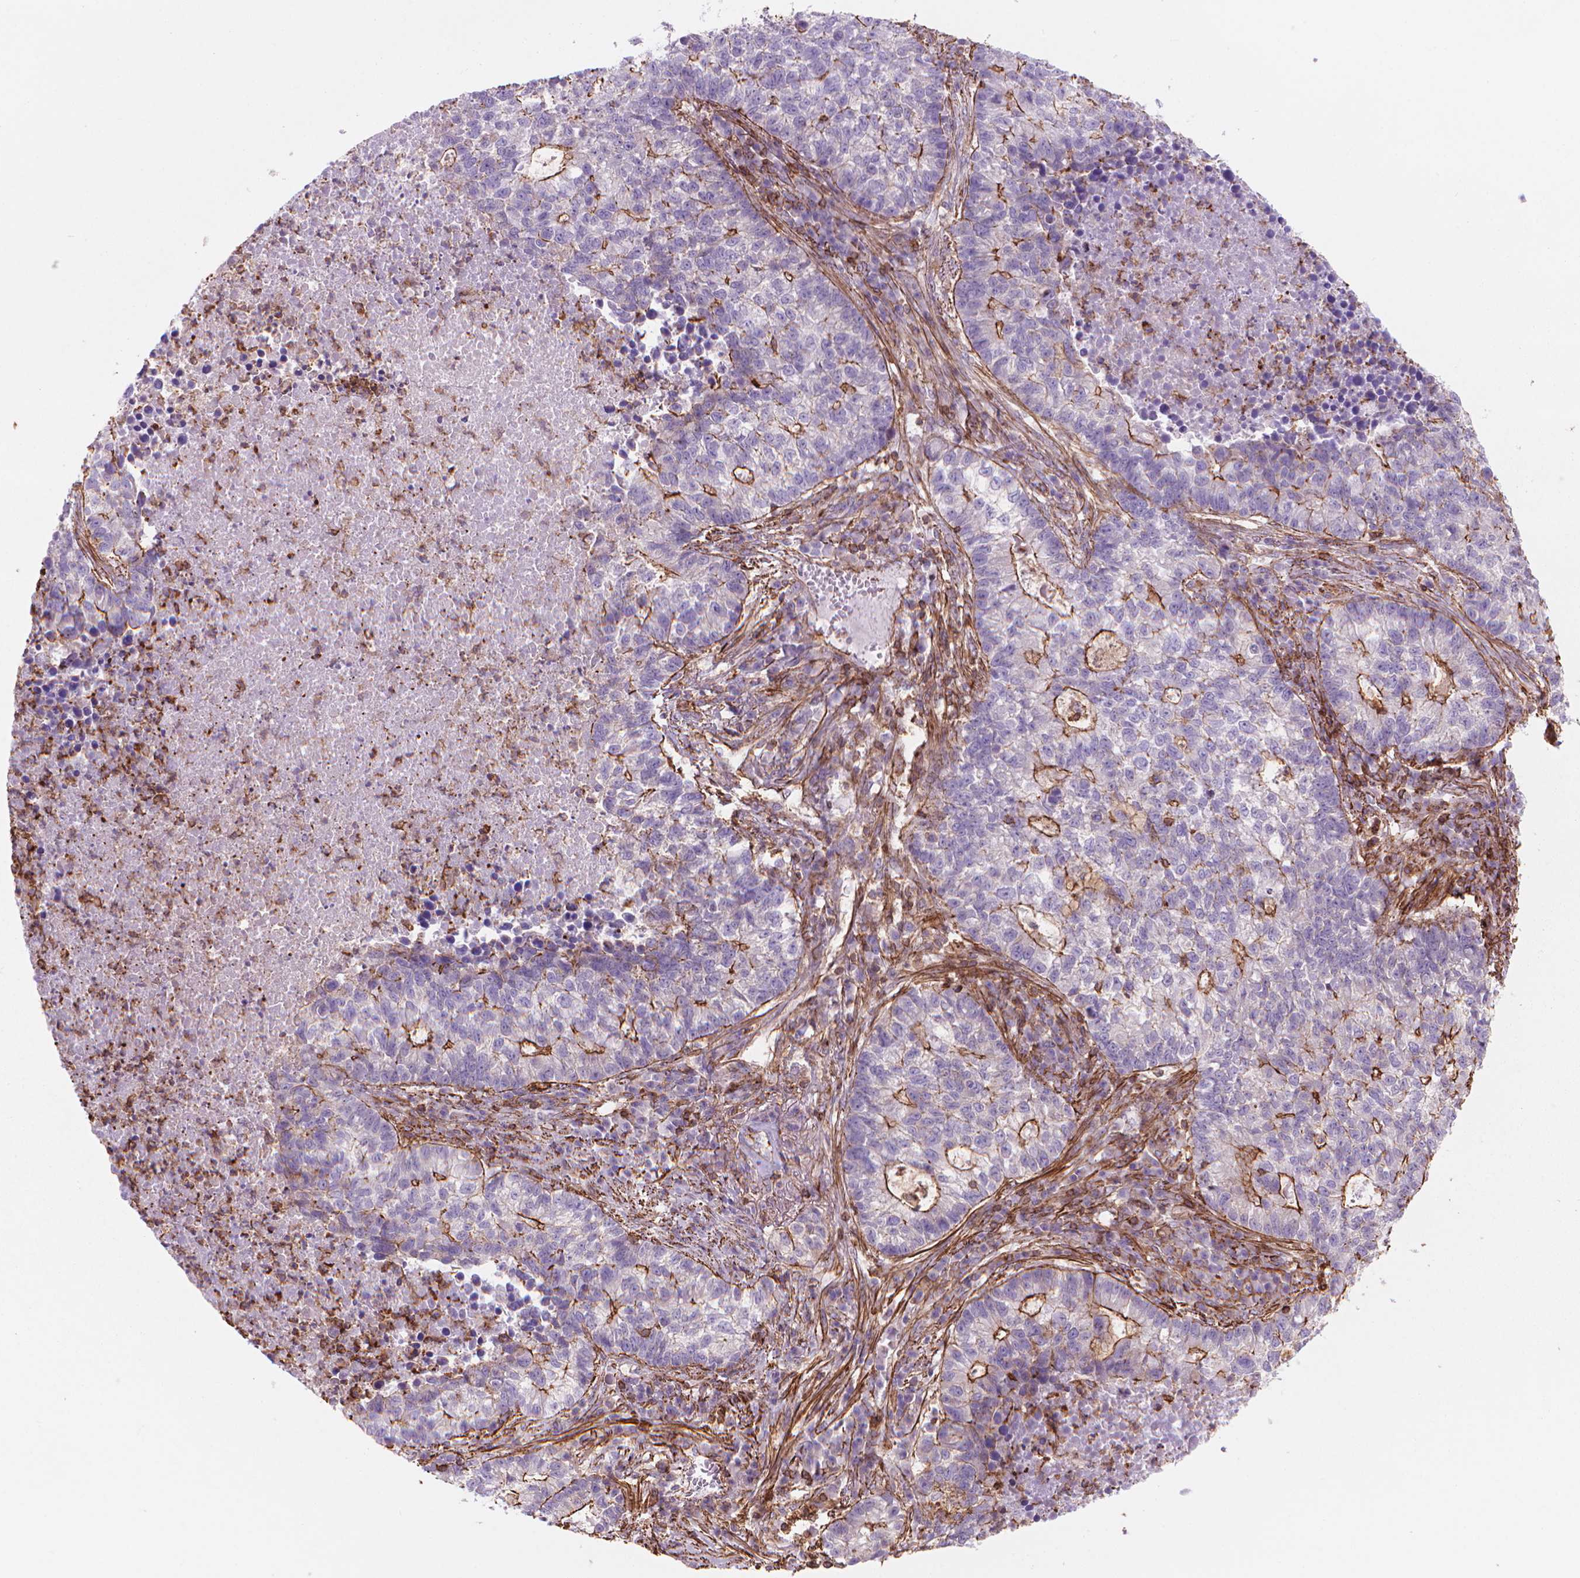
{"staining": {"intensity": "moderate", "quantity": "<25%", "location": "cytoplasmic/membranous"}, "tissue": "lung cancer", "cell_type": "Tumor cells", "image_type": "cancer", "snomed": [{"axis": "morphology", "description": "Adenocarcinoma, NOS"}, {"axis": "topography", "description": "Lung"}], "caption": "The photomicrograph demonstrates a brown stain indicating the presence of a protein in the cytoplasmic/membranous of tumor cells in lung adenocarcinoma.", "gene": "PATJ", "patient": {"sex": "male", "age": 57}}